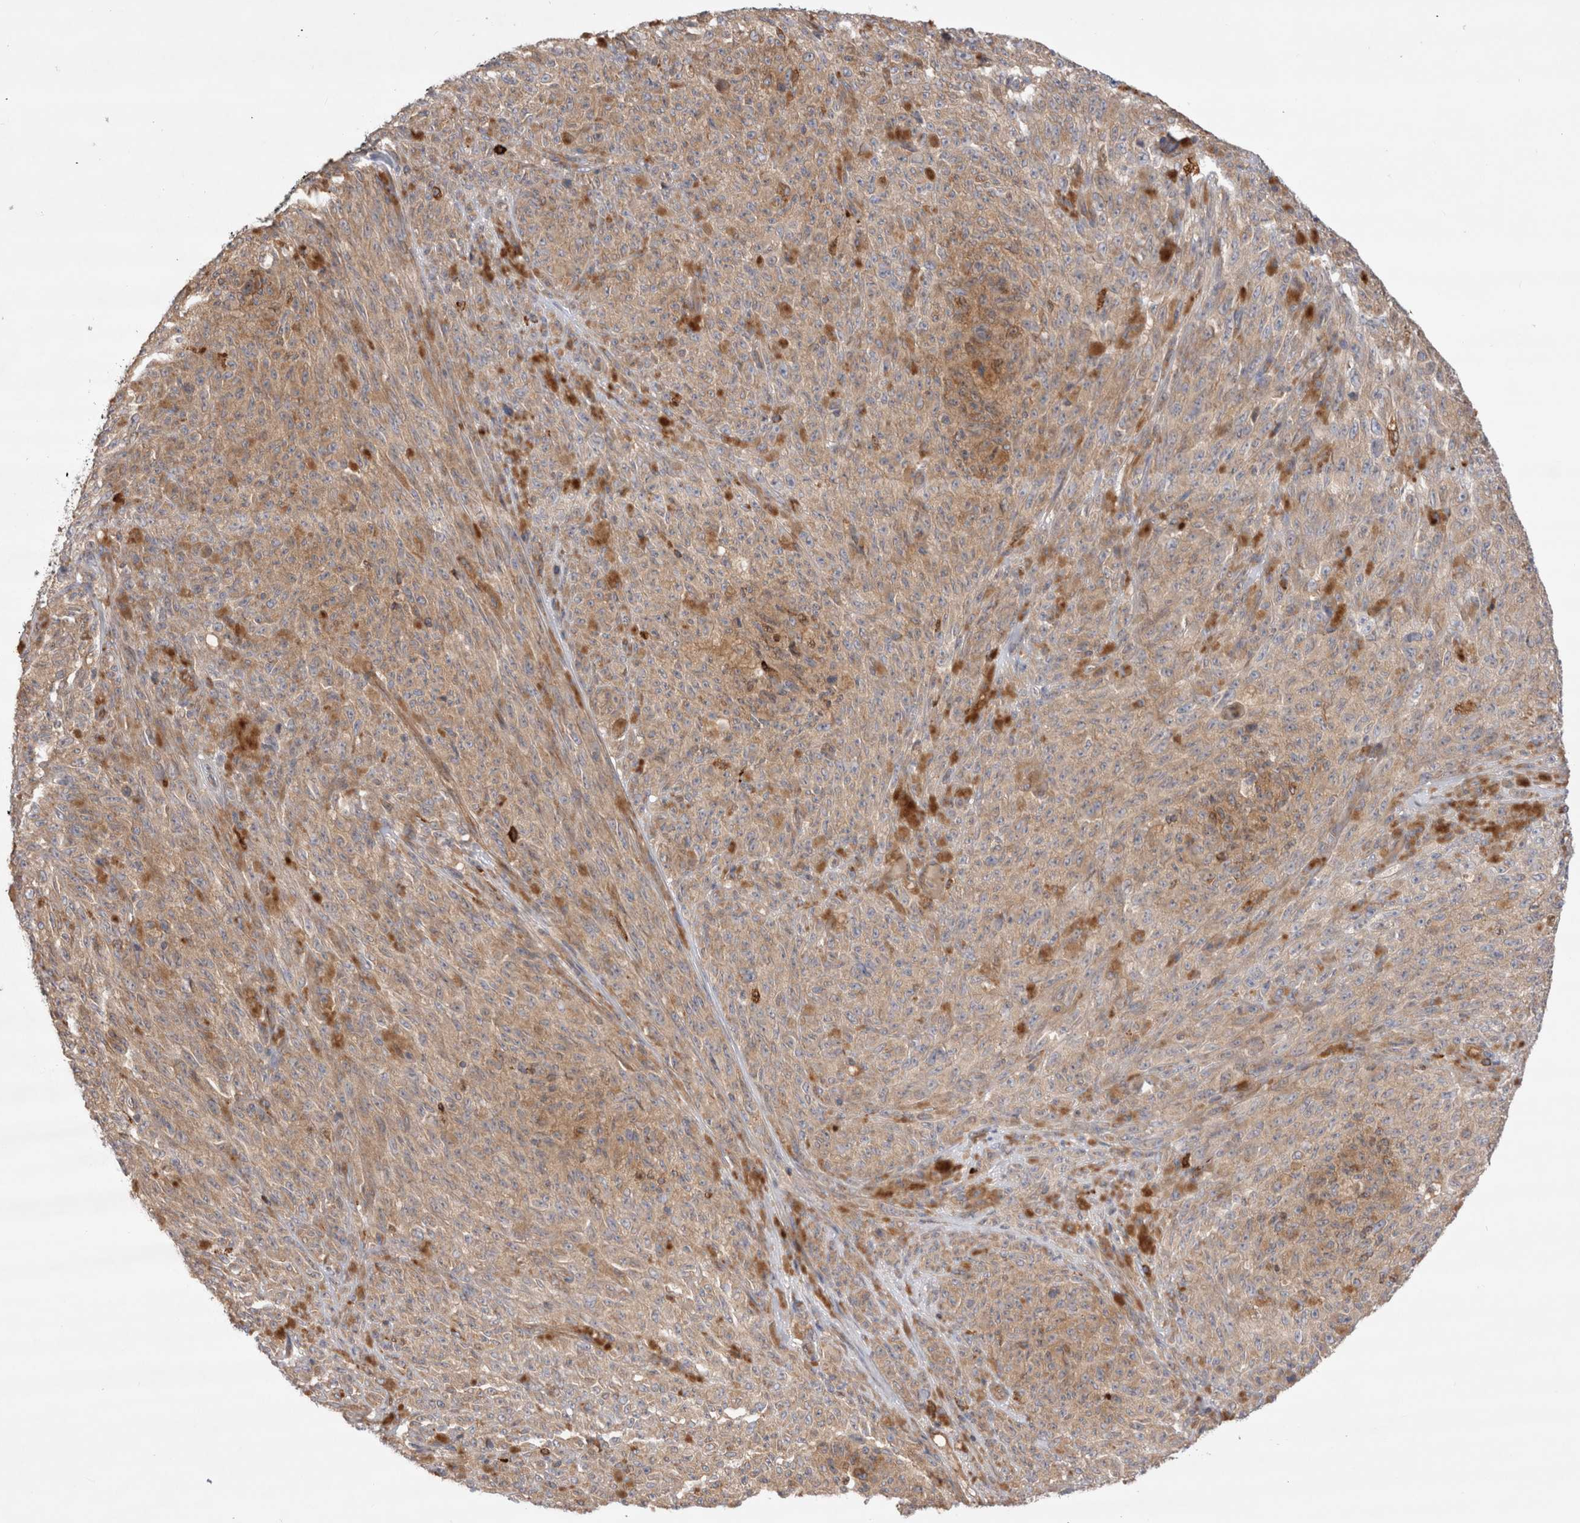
{"staining": {"intensity": "weak", "quantity": ">75%", "location": "cytoplasmic/membranous"}, "tissue": "melanoma", "cell_type": "Tumor cells", "image_type": "cancer", "snomed": [{"axis": "morphology", "description": "Malignant melanoma, NOS"}, {"axis": "topography", "description": "Skin"}], "caption": "Immunohistochemistry (IHC) histopathology image of malignant melanoma stained for a protein (brown), which demonstrates low levels of weak cytoplasmic/membranous staining in approximately >75% of tumor cells.", "gene": "PDCD10", "patient": {"sex": "female", "age": 82}}